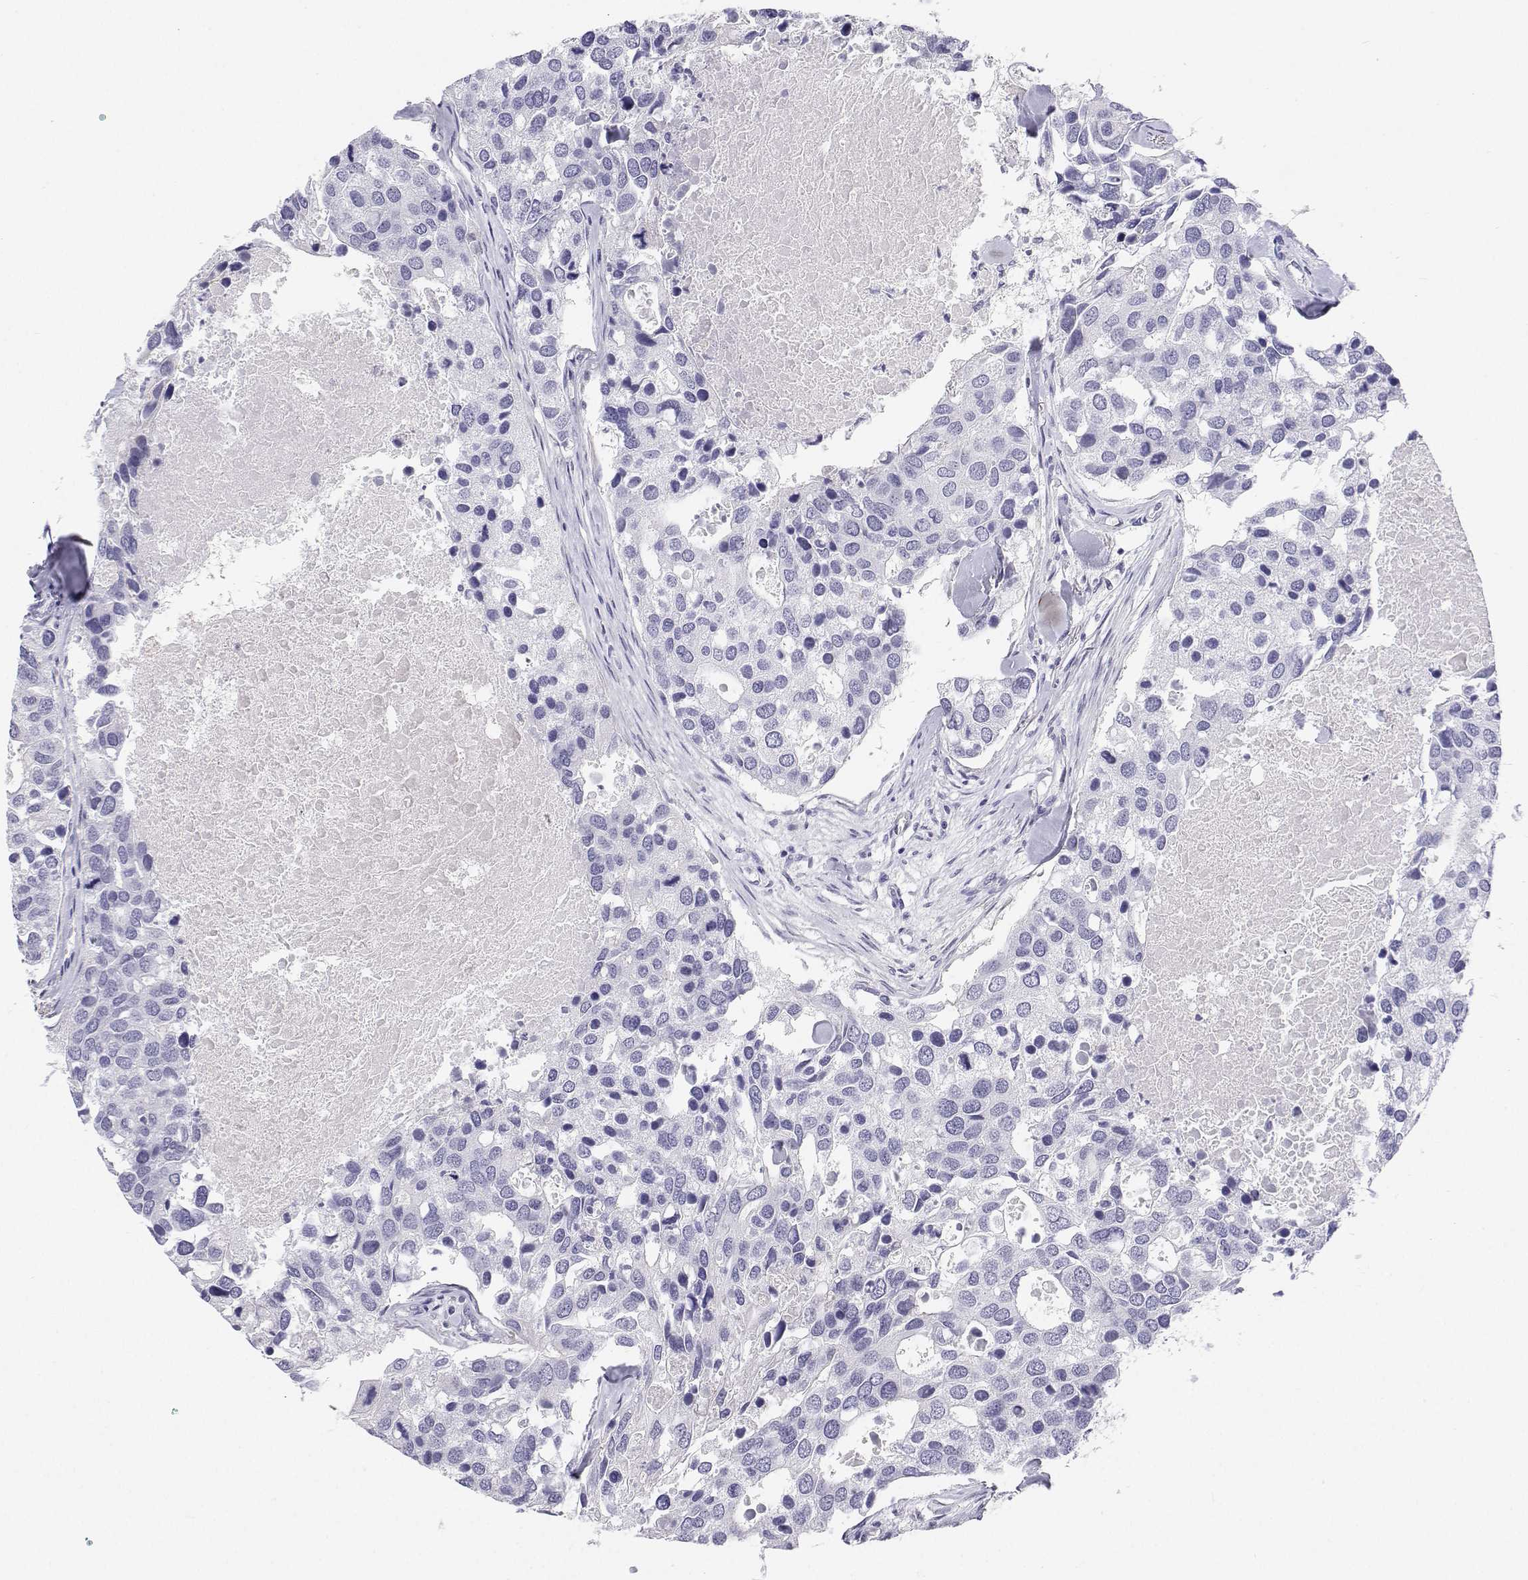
{"staining": {"intensity": "negative", "quantity": "none", "location": "none"}, "tissue": "breast cancer", "cell_type": "Tumor cells", "image_type": "cancer", "snomed": [{"axis": "morphology", "description": "Duct carcinoma"}, {"axis": "topography", "description": "Breast"}], "caption": "Tumor cells show no significant protein expression in intraductal carcinoma (breast).", "gene": "BHMT", "patient": {"sex": "female", "age": 83}}